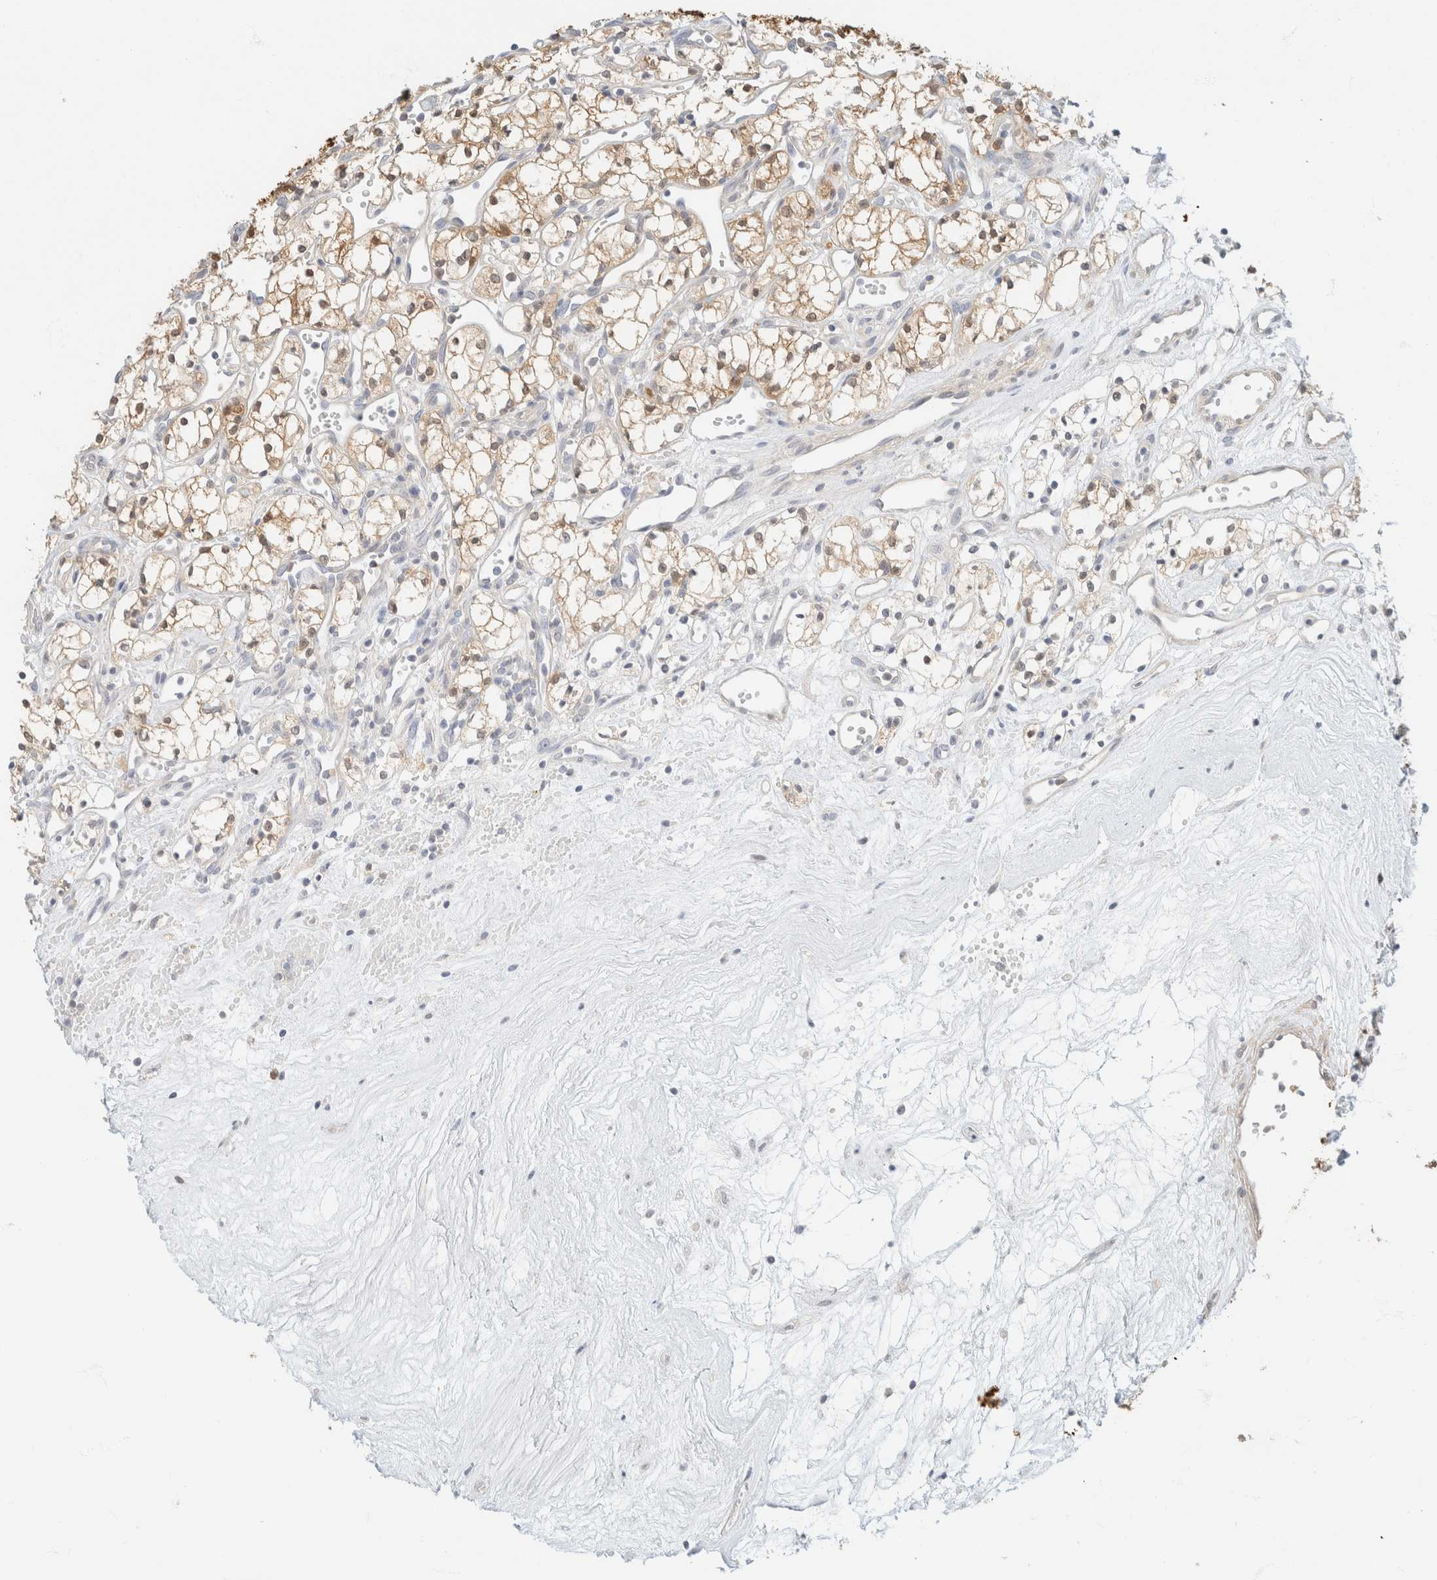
{"staining": {"intensity": "weak", "quantity": "25%-75%", "location": "cytoplasmic/membranous"}, "tissue": "renal cancer", "cell_type": "Tumor cells", "image_type": "cancer", "snomed": [{"axis": "morphology", "description": "Adenocarcinoma, NOS"}, {"axis": "topography", "description": "Kidney"}], "caption": "Immunohistochemistry (IHC) staining of adenocarcinoma (renal), which demonstrates low levels of weak cytoplasmic/membranous expression in about 25%-75% of tumor cells indicating weak cytoplasmic/membranous protein staining. The staining was performed using DAB (3,3'-diaminobenzidine) (brown) for protein detection and nuclei were counterstained in hematoxylin (blue).", "gene": "GPI", "patient": {"sex": "male", "age": 59}}